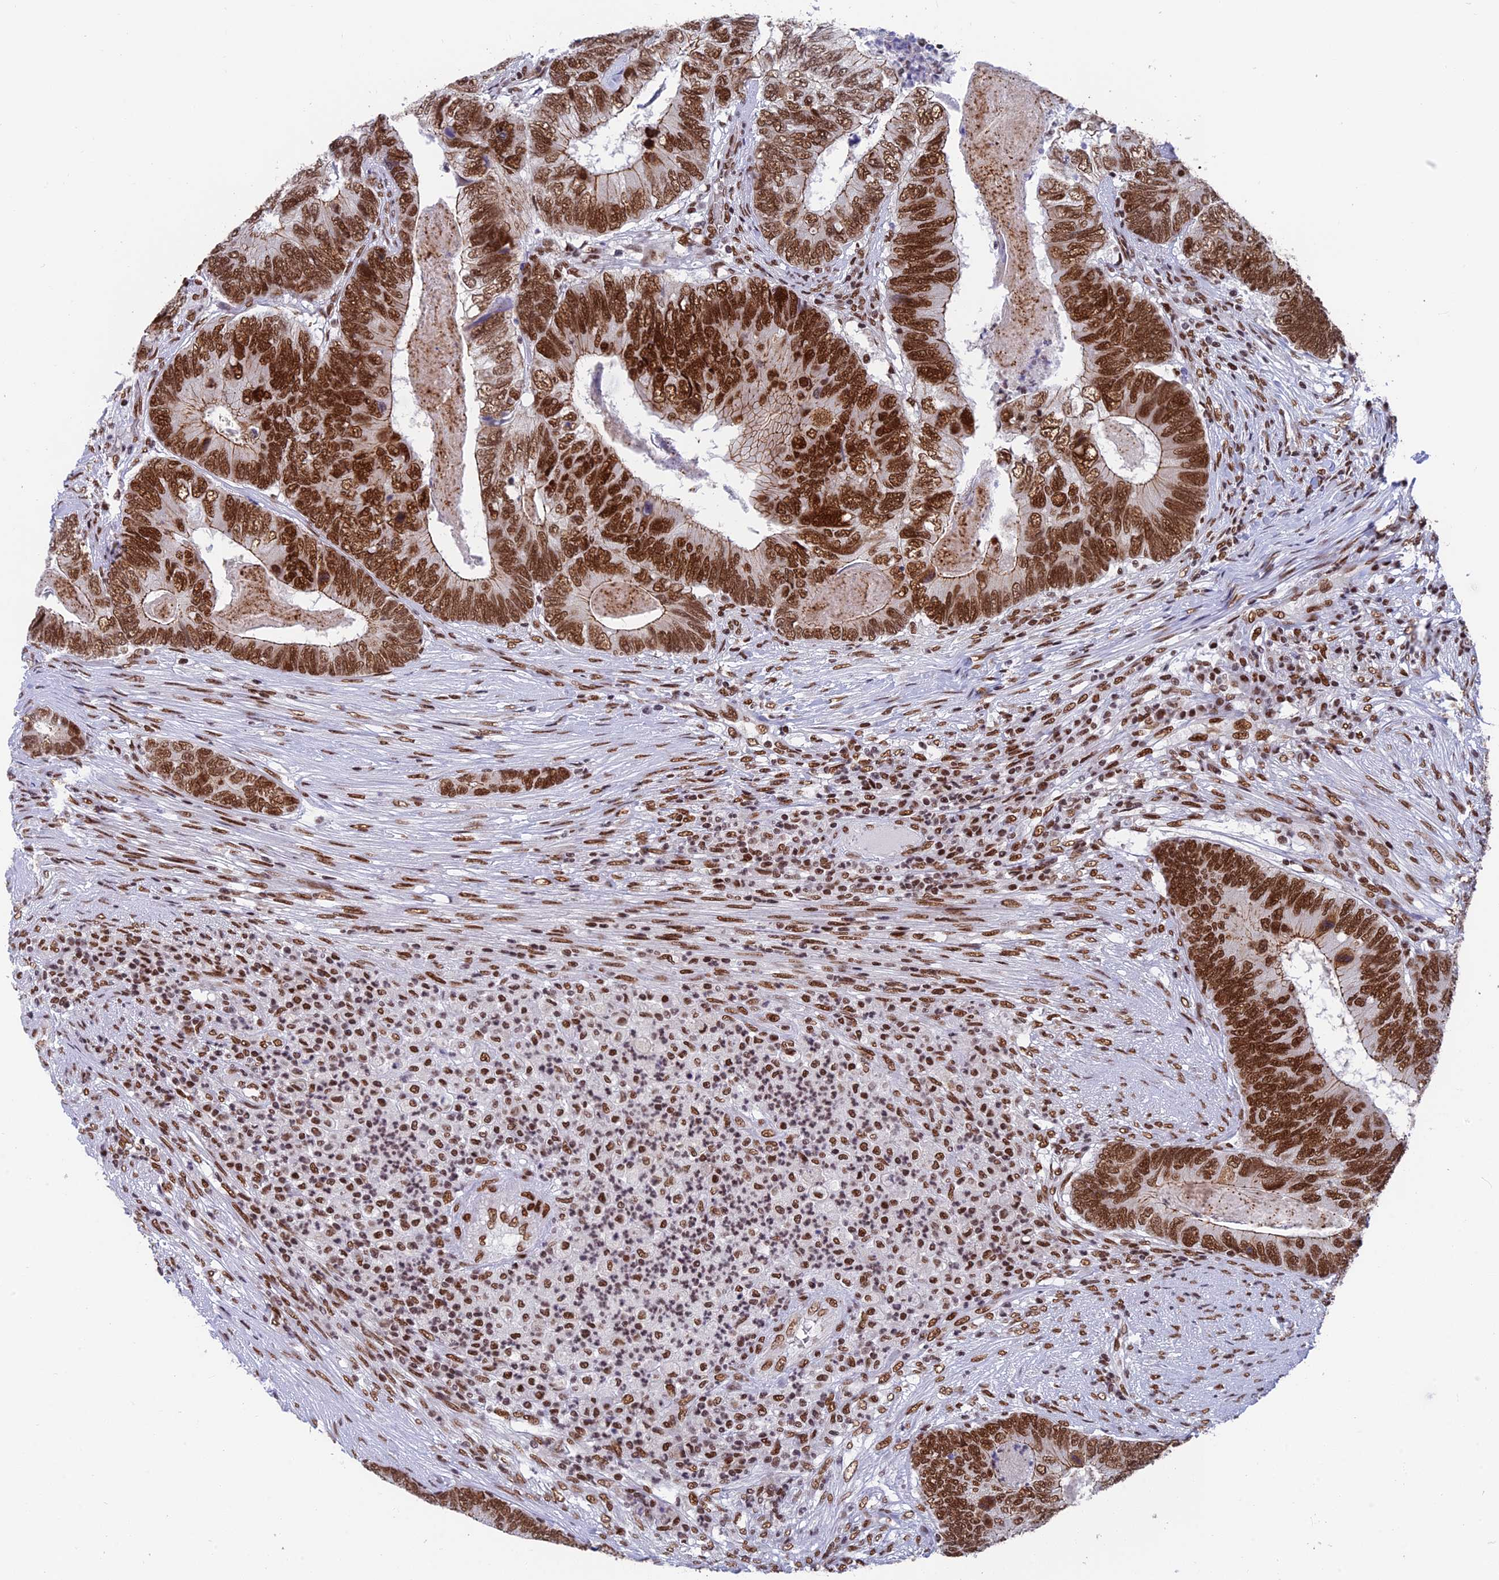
{"staining": {"intensity": "strong", "quantity": ">75%", "location": "nuclear"}, "tissue": "colorectal cancer", "cell_type": "Tumor cells", "image_type": "cancer", "snomed": [{"axis": "morphology", "description": "Adenocarcinoma, NOS"}, {"axis": "topography", "description": "Colon"}], "caption": "Immunohistochemical staining of colorectal adenocarcinoma demonstrates high levels of strong nuclear positivity in about >75% of tumor cells.", "gene": "EEF1AKMT3", "patient": {"sex": "female", "age": 67}}